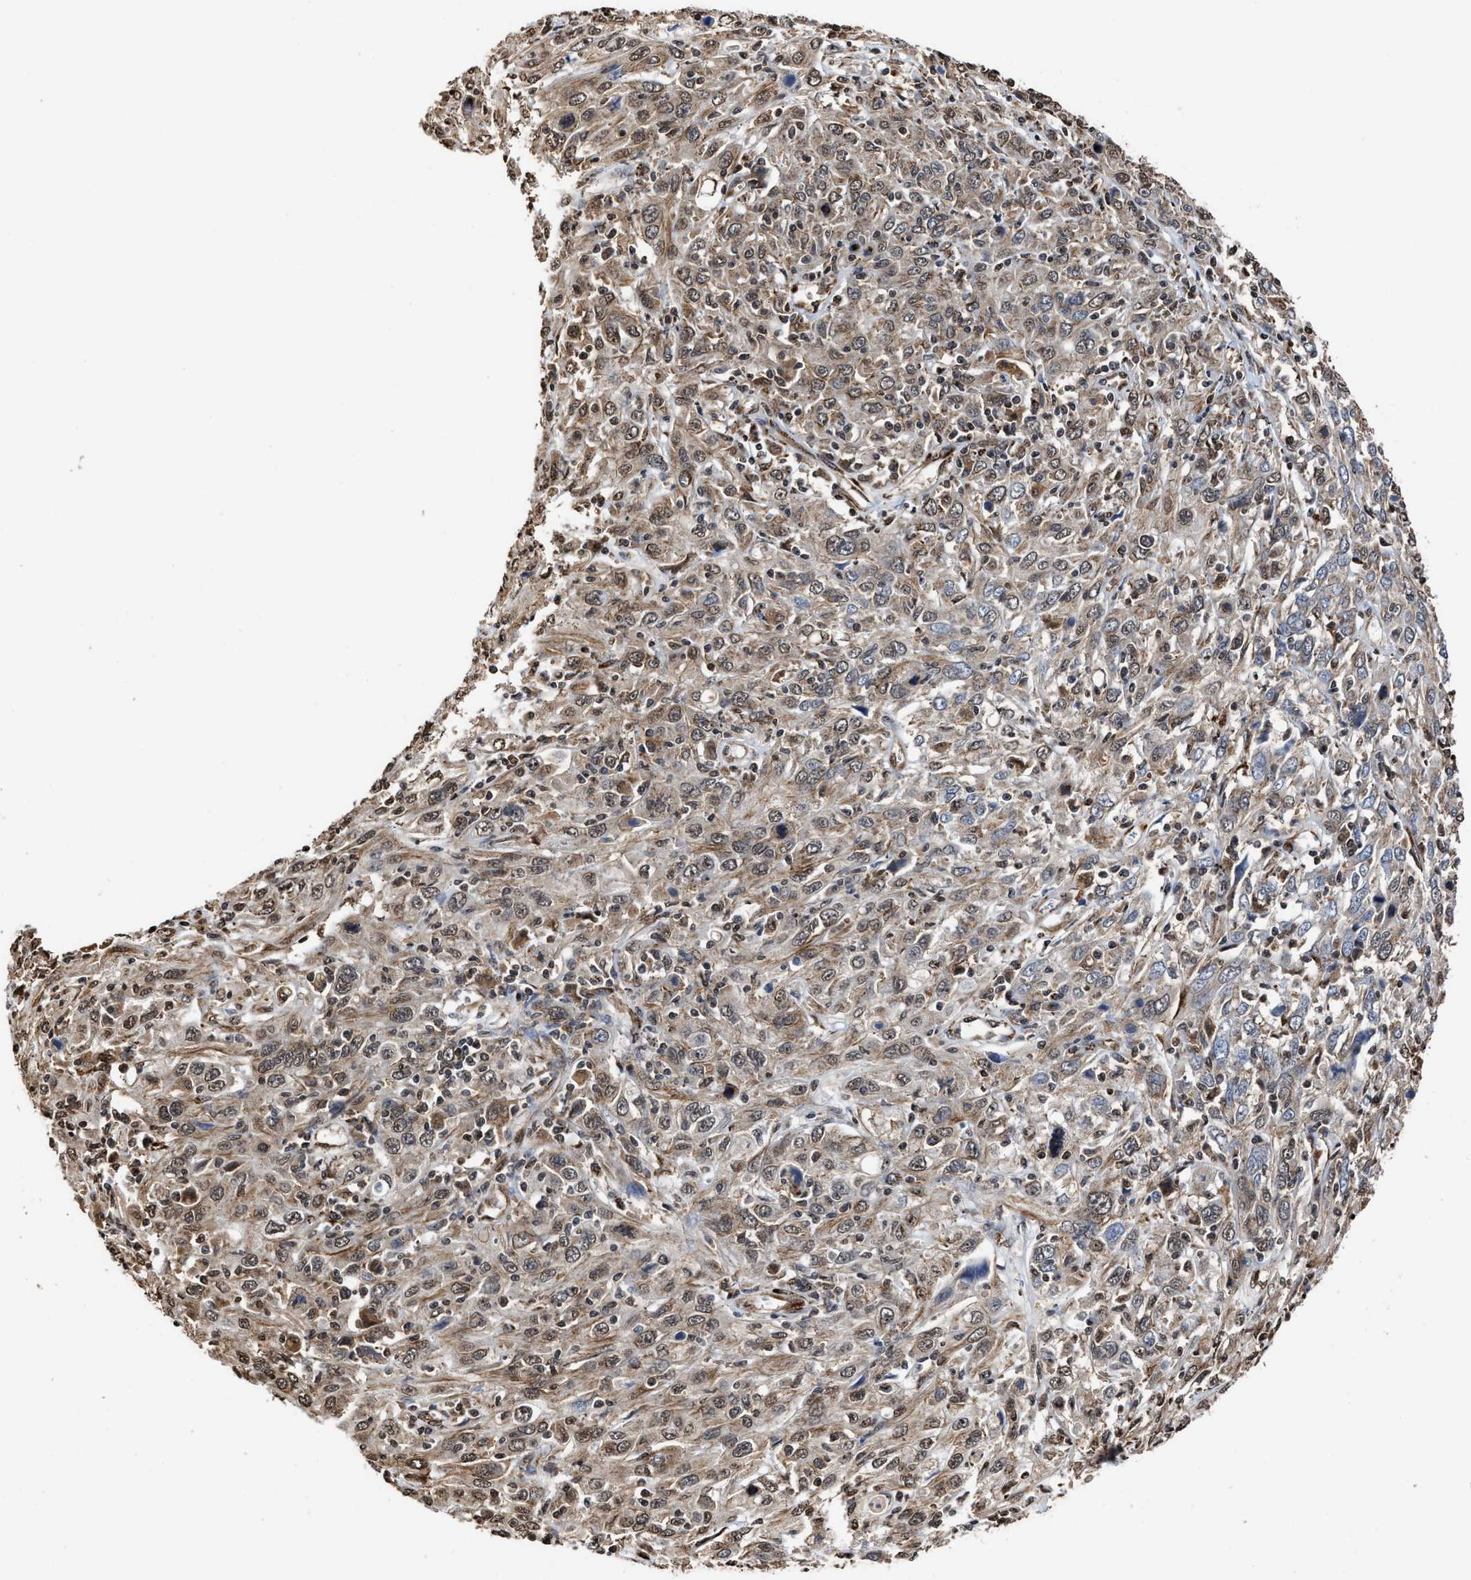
{"staining": {"intensity": "weak", "quantity": ">75%", "location": "cytoplasmic/membranous,nuclear"}, "tissue": "cervical cancer", "cell_type": "Tumor cells", "image_type": "cancer", "snomed": [{"axis": "morphology", "description": "Squamous cell carcinoma, NOS"}, {"axis": "topography", "description": "Cervix"}], "caption": "A histopathology image of squamous cell carcinoma (cervical) stained for a protein demonstrates weak cytoplasmic/membranous and nuclear brown staining in tumor cells.", "gene": "SEPTIN2", "patient": {"sex": "female", "age": 46}}